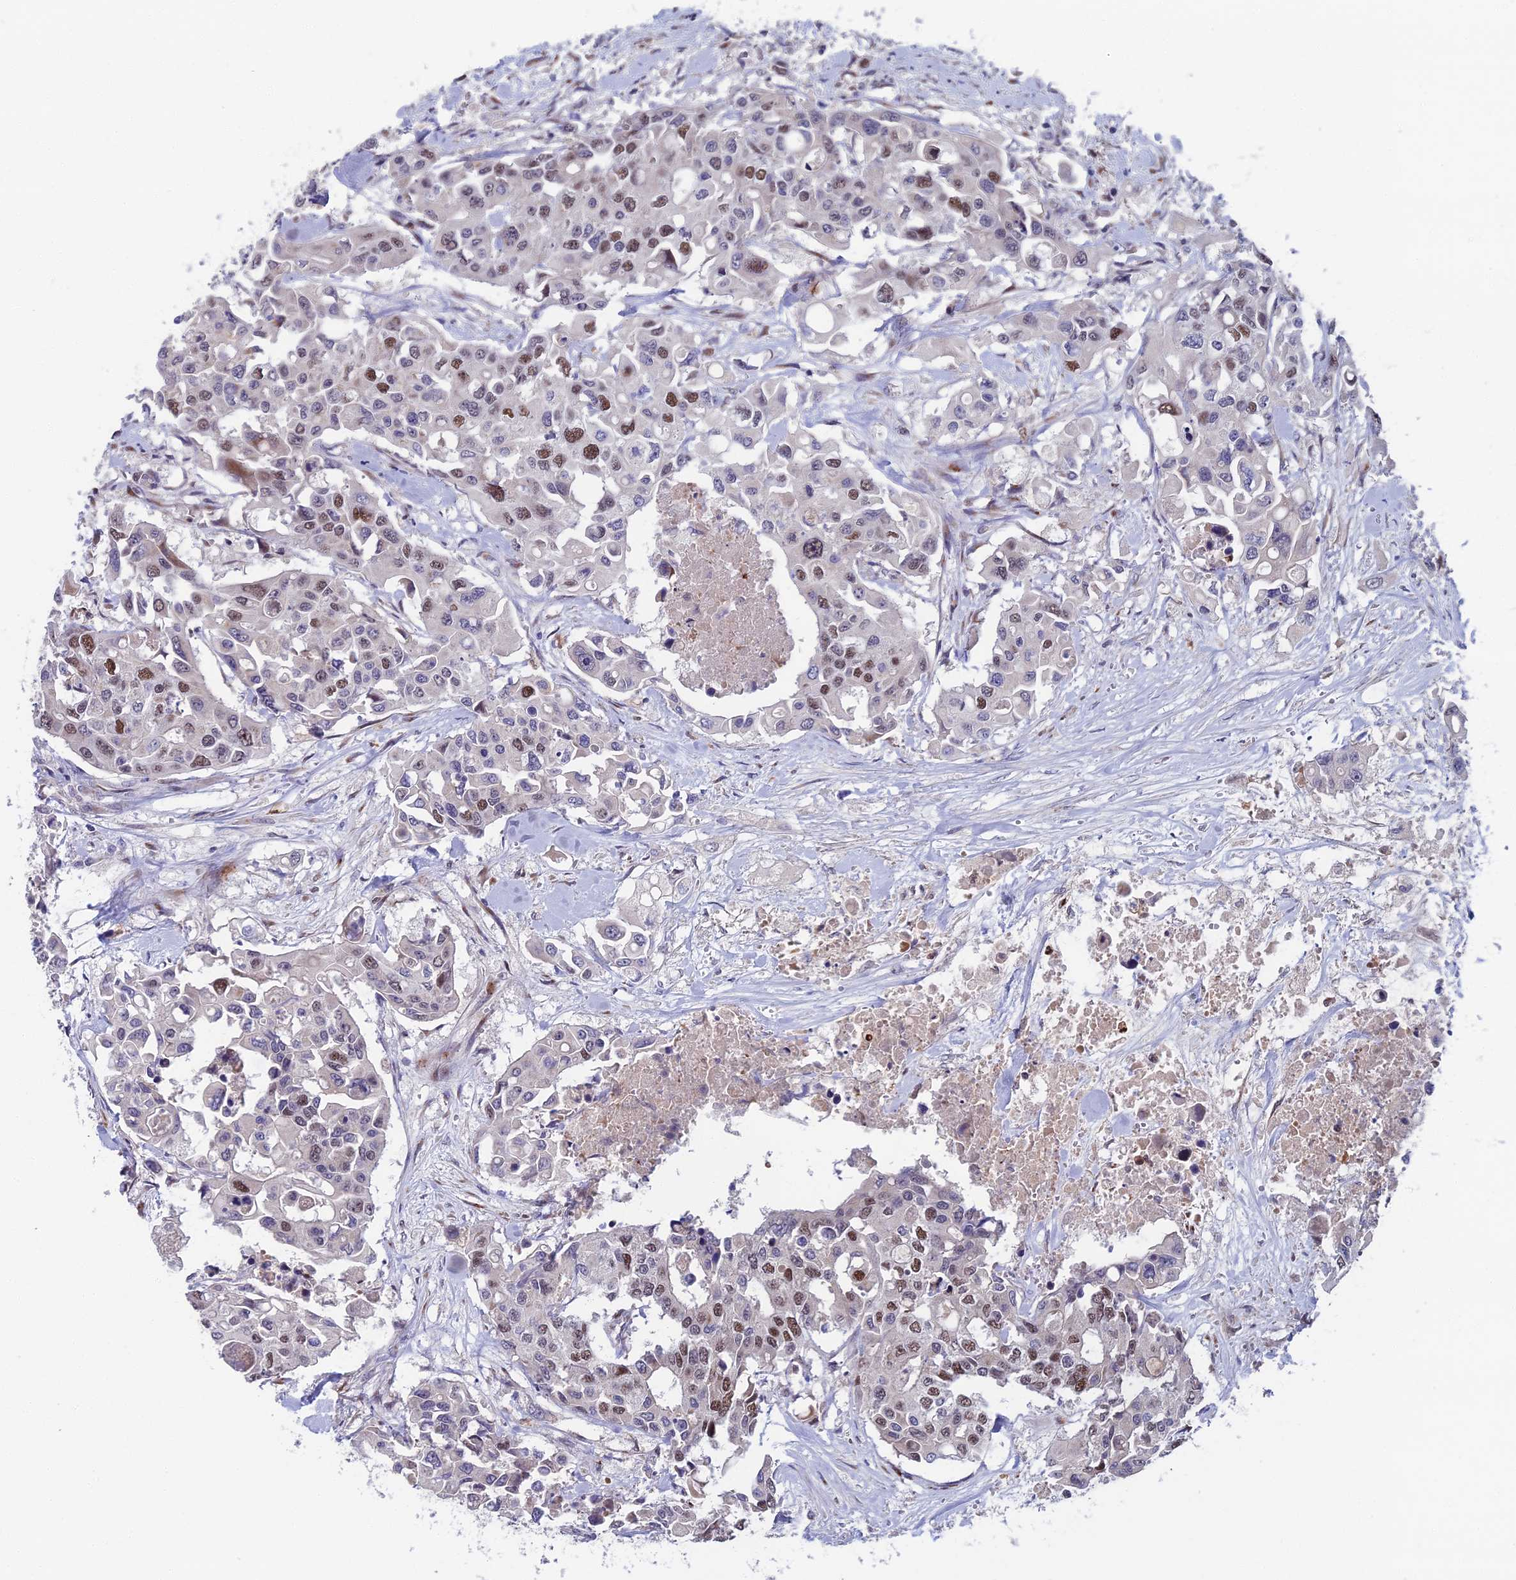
{"staining": {"intensity": "moderate", "quantity": "25%-75%", "location": "nuclear"}, "tissue": "colorectal cancer", "cell_type": "Tumor cells", "image_type": "cancer", "snomed": [{"axis": "morphology", "description": "Adenocarcinoma, NOS"}, {"axis": "topography", "description": "Colon"}], "caption": "Protein staining of colorectal cancer (adenocarcinoma) tissue displays moderate nuclear expression in about 25%-75% of tumor cells. (DAB IHC with brightfield microscopy, high magnification).", "gene": "LIG1", "patient": {"sex": "male", "age": 77}}